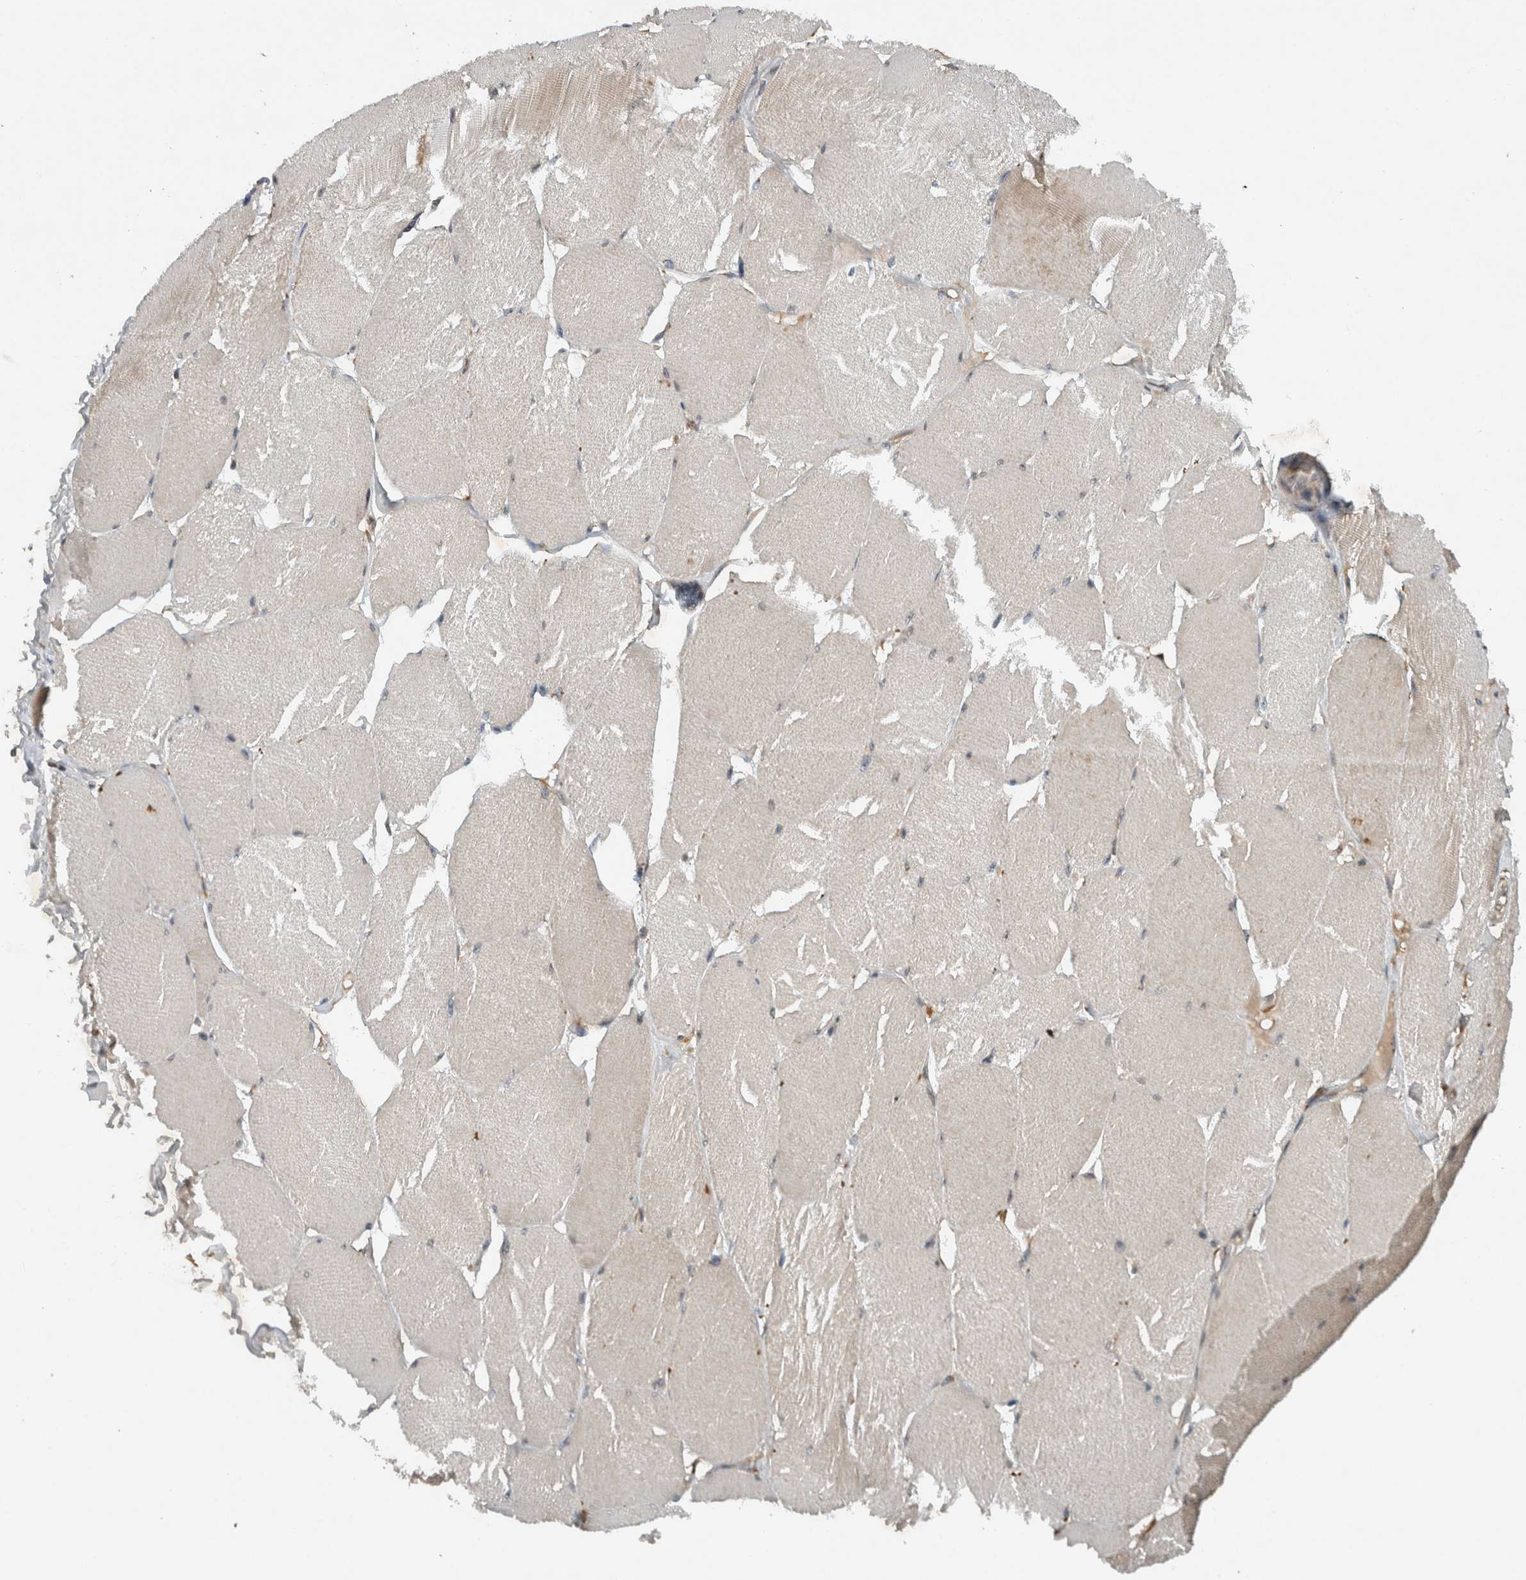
{"staining": {"intensity": "weak", "quantity": "<25%", "location": "cytoplasmic/membranous"}, "tissue": "skeletal muscle", "cell_type": "Myocytes", "image_type": "normal", "snomed": [{"axis": "morphology", "description": "Normal tissue, NOS"}, {"axis": "topography", "description": "Skin"}, {"axis": "topography", "description": "Skeletal muscle"}], "caption": "Image shows no protein expression in myocytes of benign skeletal muscle.", "gene": "GPR137B", "patient": {"sex": "male", "age": 83}}